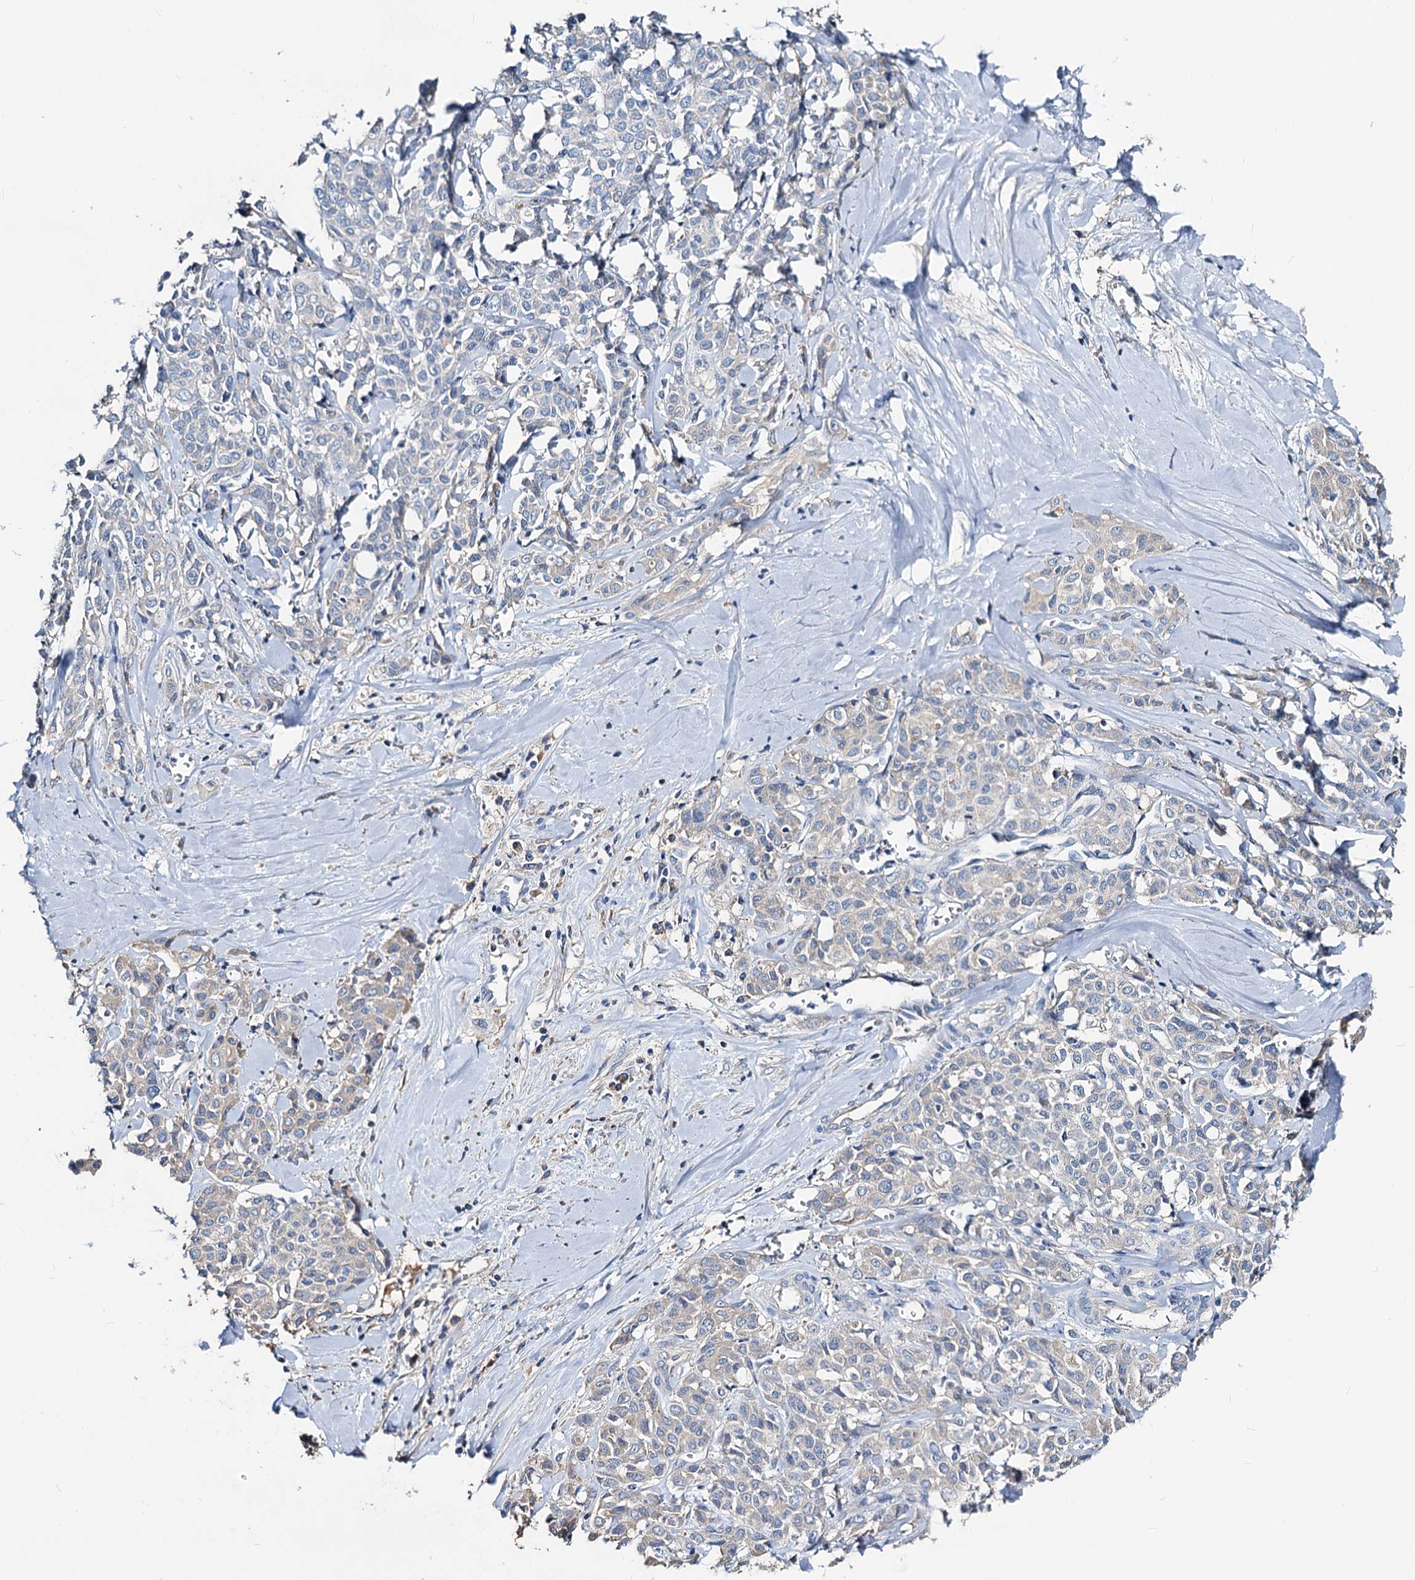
{"staining": {"intensity": "negative", "quantity": "none", "location": "none"}, "tissue": "liver cancer", "cell_type": "Tumor cells", "image_type": "cancer", "snomed": [{"axis": "morphology", "description": "Cholangiocarcinoma"}, {"axis": "topography", "description": "Liver"}], "caption": "Immunohistochemistry of human liver cholangiocarcinoma displays no positivity in tumor cells.", "gene": "ACY3", "patient": {"sex": "female", "age": 77}}